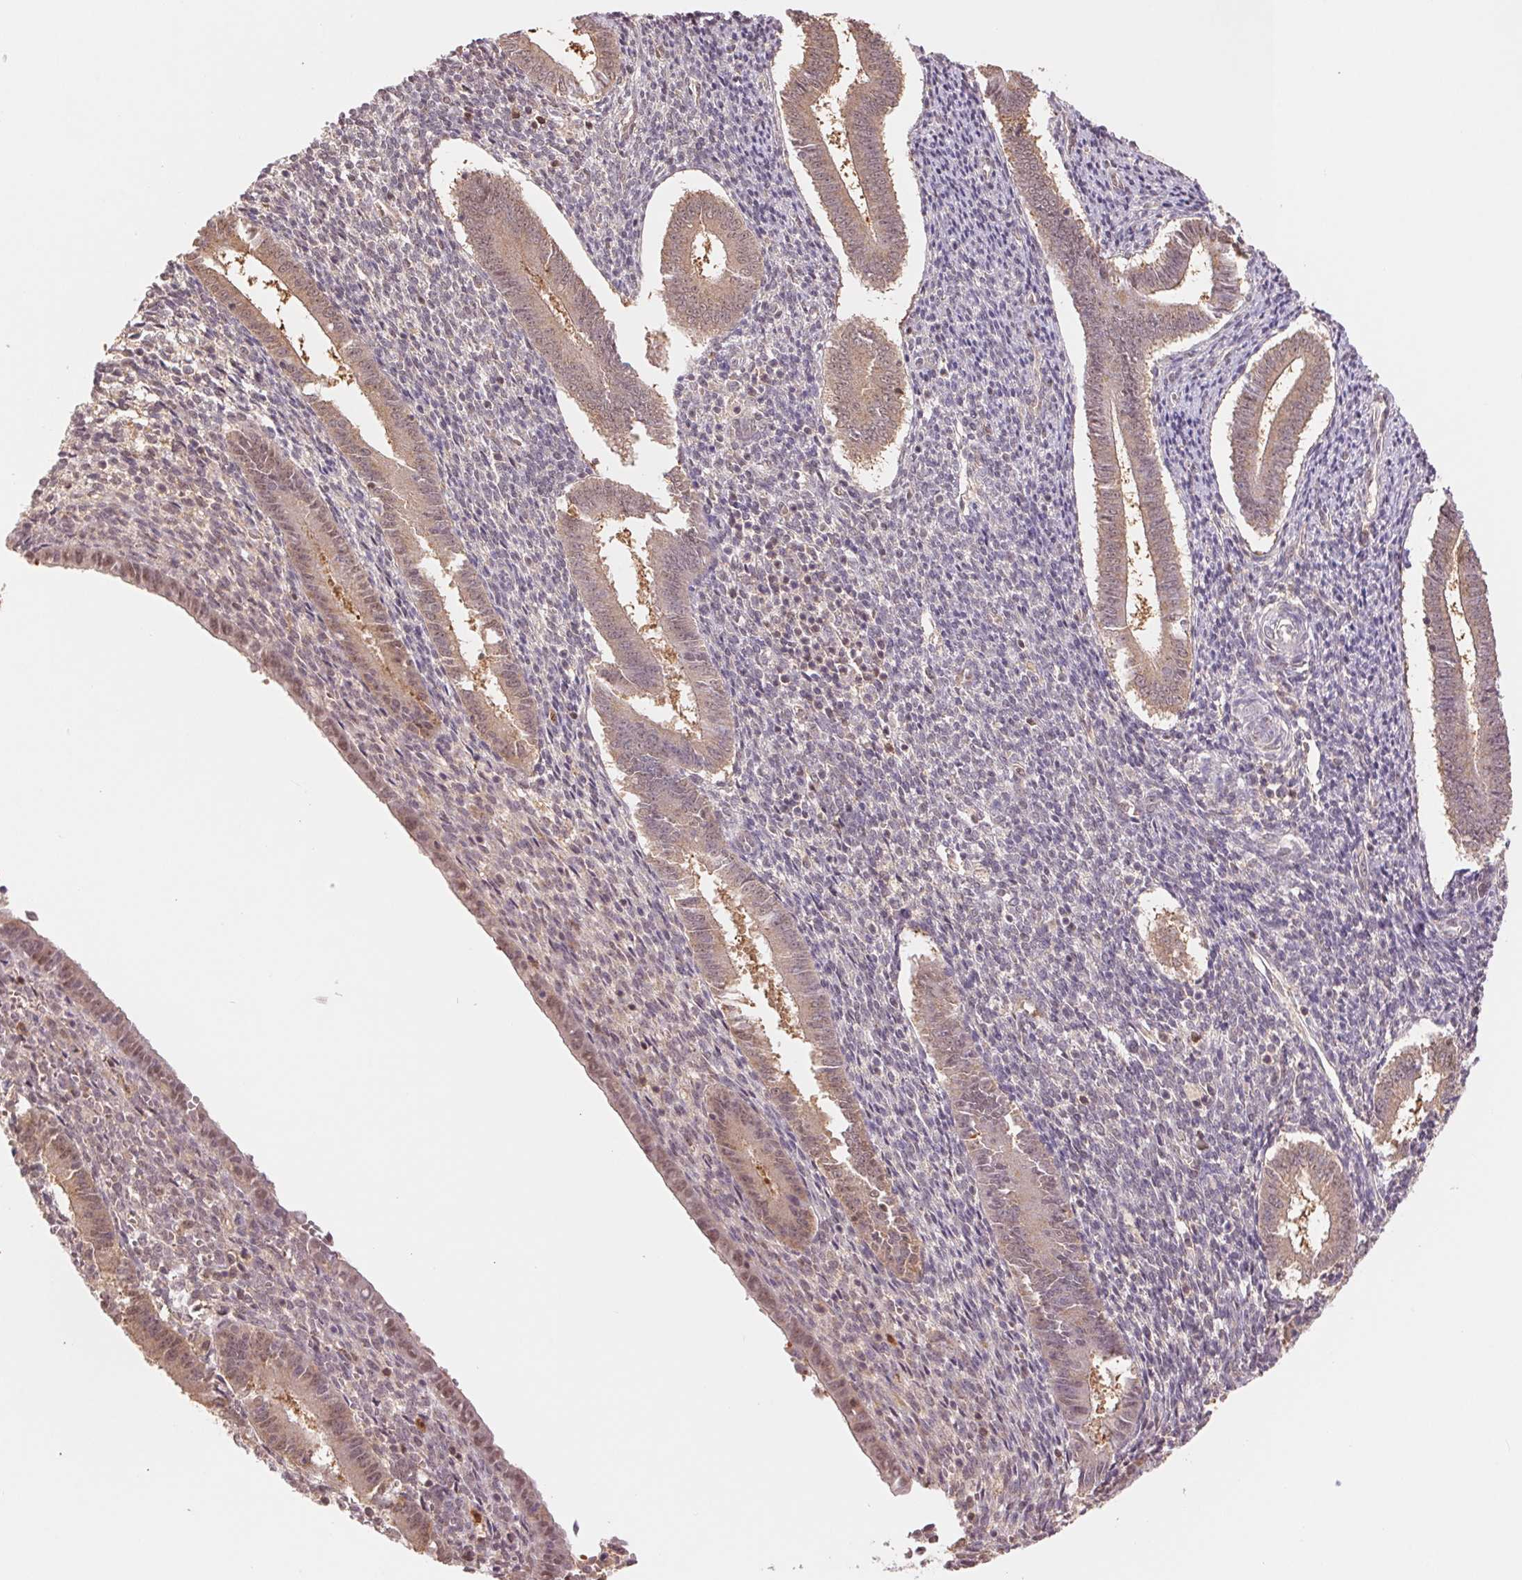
{"staining": {"intensity": "negative", "quantity": "none", "location": "none"}, "tissue": "endometrium", "cell_type": "Cells in endometrial stroma", "image_type": "normal", "snomed": [{"axis": "morphology", "description": "Normal tissue, NOS"}, {"axis": "topography", "description": "Endometrium"}], "caption": "The micrograph displays no significant expression in cells in endometrial stroma of endometrium. (DAB immunohistochemistry (IHC), high magnification).", "gene": "CDC123", "patient": {"sex": "female", "age": 25}}